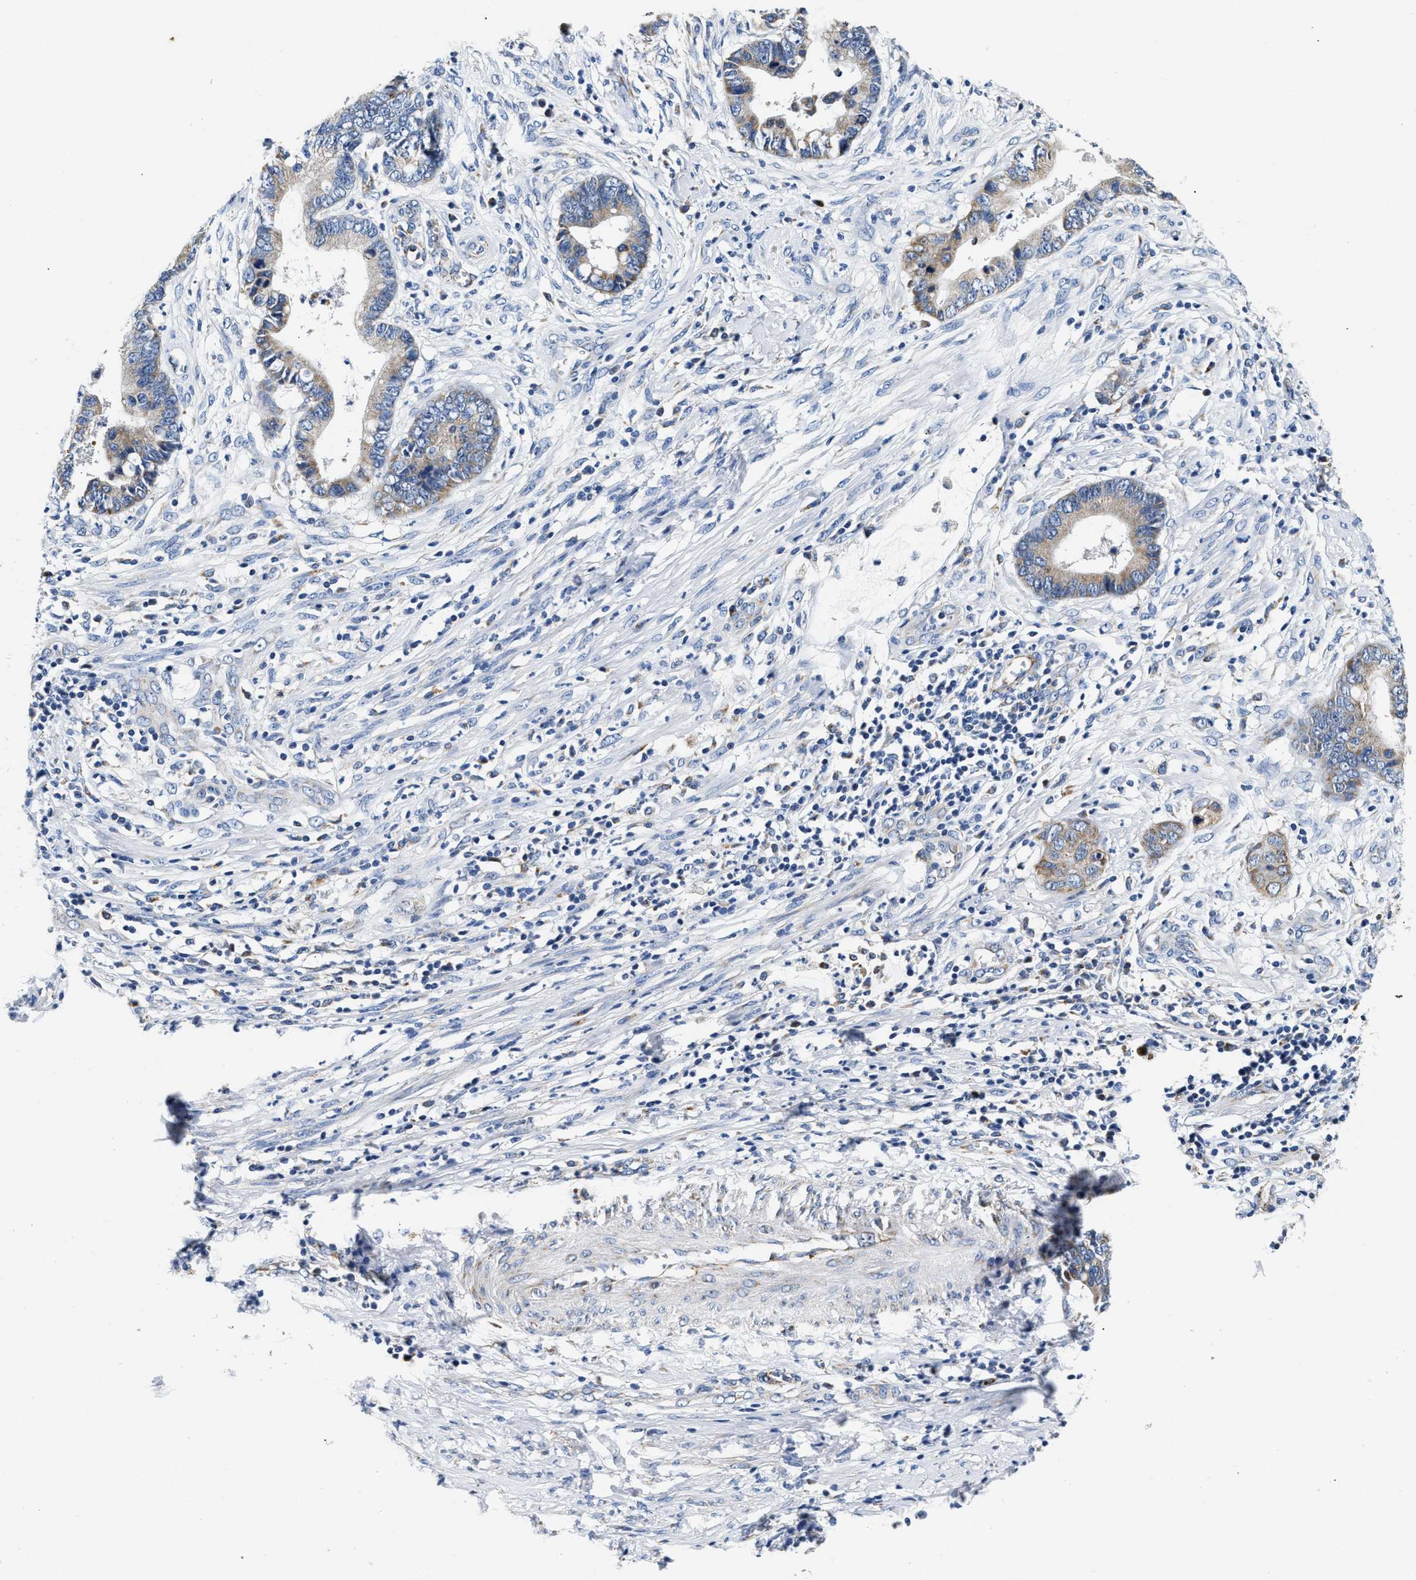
{"staining": {"intensity": "weak", "quantity": ">75%", "location": "cytoplasmic/membranous"}, "tissue": "cervical cancer", "cell_type": "Tumor cells", "image_type": "cancer", "snomed": [{"axis": "morphology", "description": "Adenocarcinoma, NOS"}, {"axis": "topography", "description": "Cervix"}], "caption": "Adenocarcinoma (cervical) stained for a protein exhibits weak cytoplasmic/membranous positivity in tumor cells.", "gene": "ACADVL", "patient": {"sex": "female", "age": 44}}